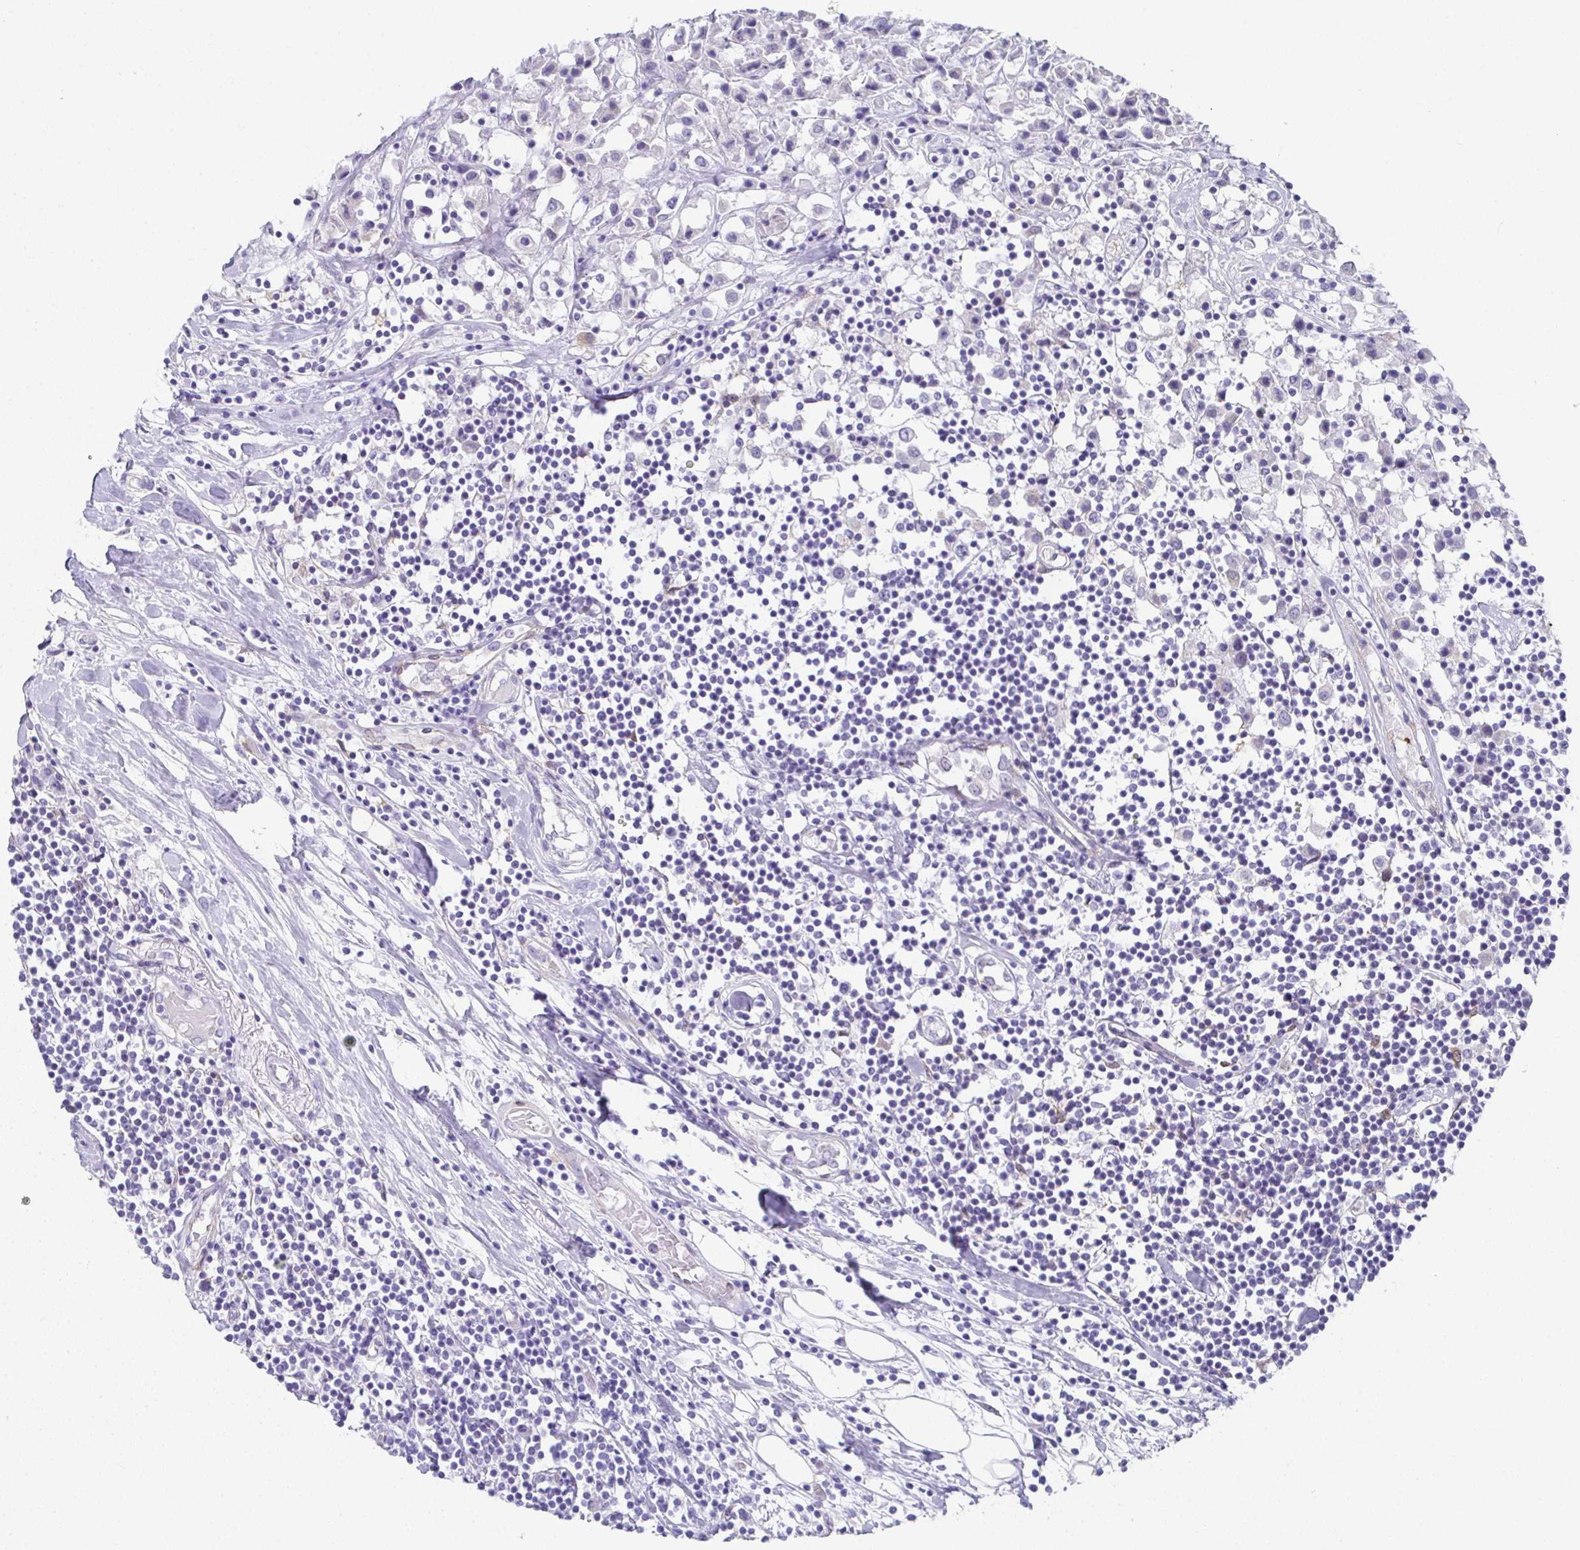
{"staining": {"intensity": "negative", "quantity": "none", "location": "none"}, "tissue": "breast cancer", "cell_type": "Tumor cells", "image_type": "cancer", "snomed": [{"axis": "morphology", "description": "Duct carcinoma"}, {"axis": "topography", "description": "Breast"}], "caption": "Immunohistochemistry micrograph of human breast cancer stained for a protein (brown), which reveals no staining in tumor cells. The staining is performed using DAB brown chromogen with nuclei counter-stained in using hematoxylin.", "gene": "RBP1", "patient": {"sex": "female", "age": 61}}